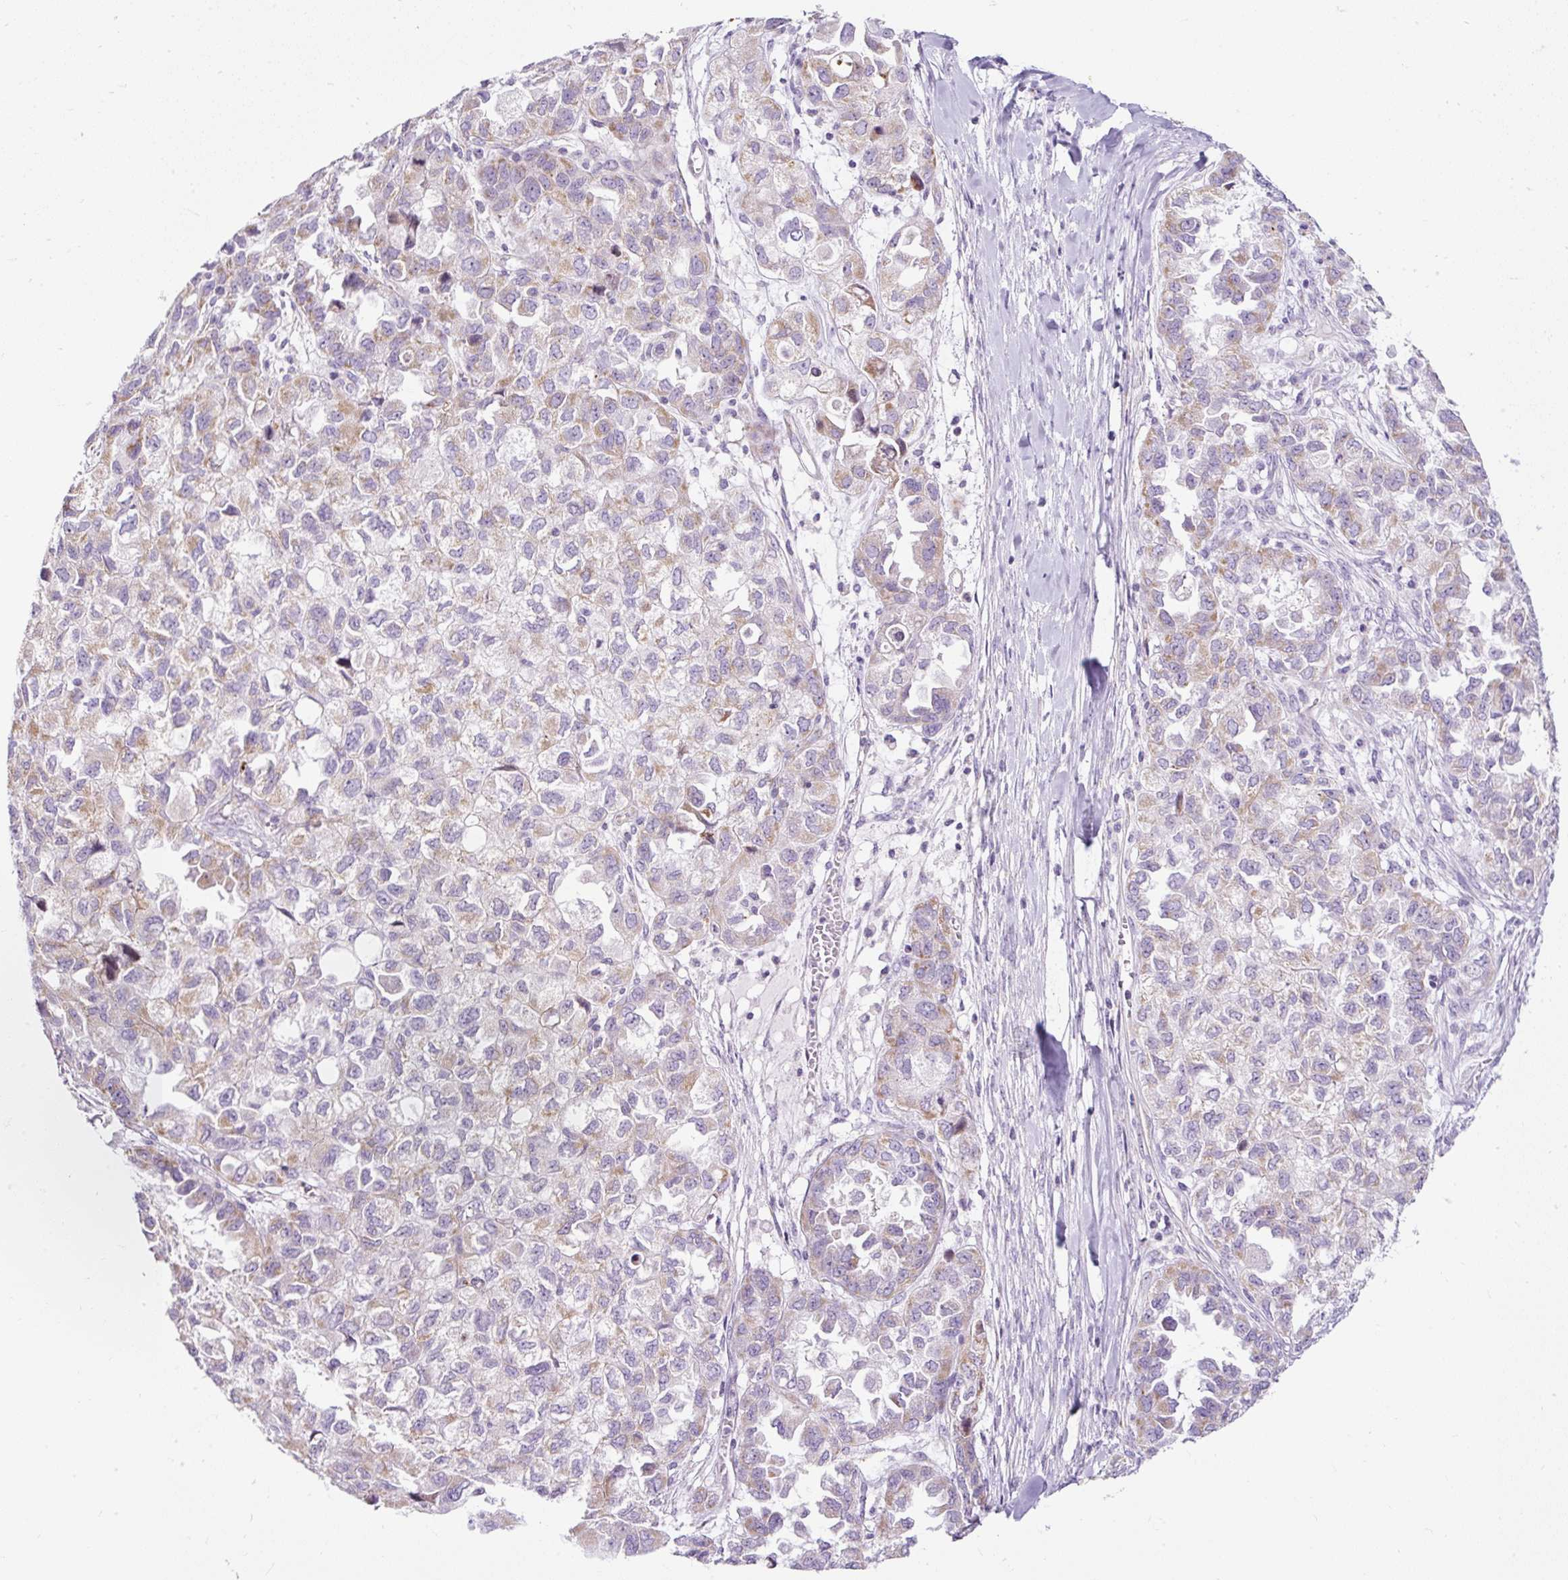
{"staining": {"intensity": "moderate", "quantity": "25%-75%", "location": "cytoplasmic/membranous"}, "tissue": "ovarian cancer", "cell_type": "Tumor cells", "image_type": "cancer", "snomed": [{"axis": "morphology", "description": "Cystadenocarcinoma, serous, NOS"}, {"axis": "topography", "description": "Ovary"}], "caption": "About 25%-75% of tumor cells in human serous cystadenocarcinoma (ovarian) show moderate cytoplasmic/membranous protein positivity as visualized by brown immunohistochemical staining.", "gene": "FMC1", "patient": {"sex": "female", "age": 84}}